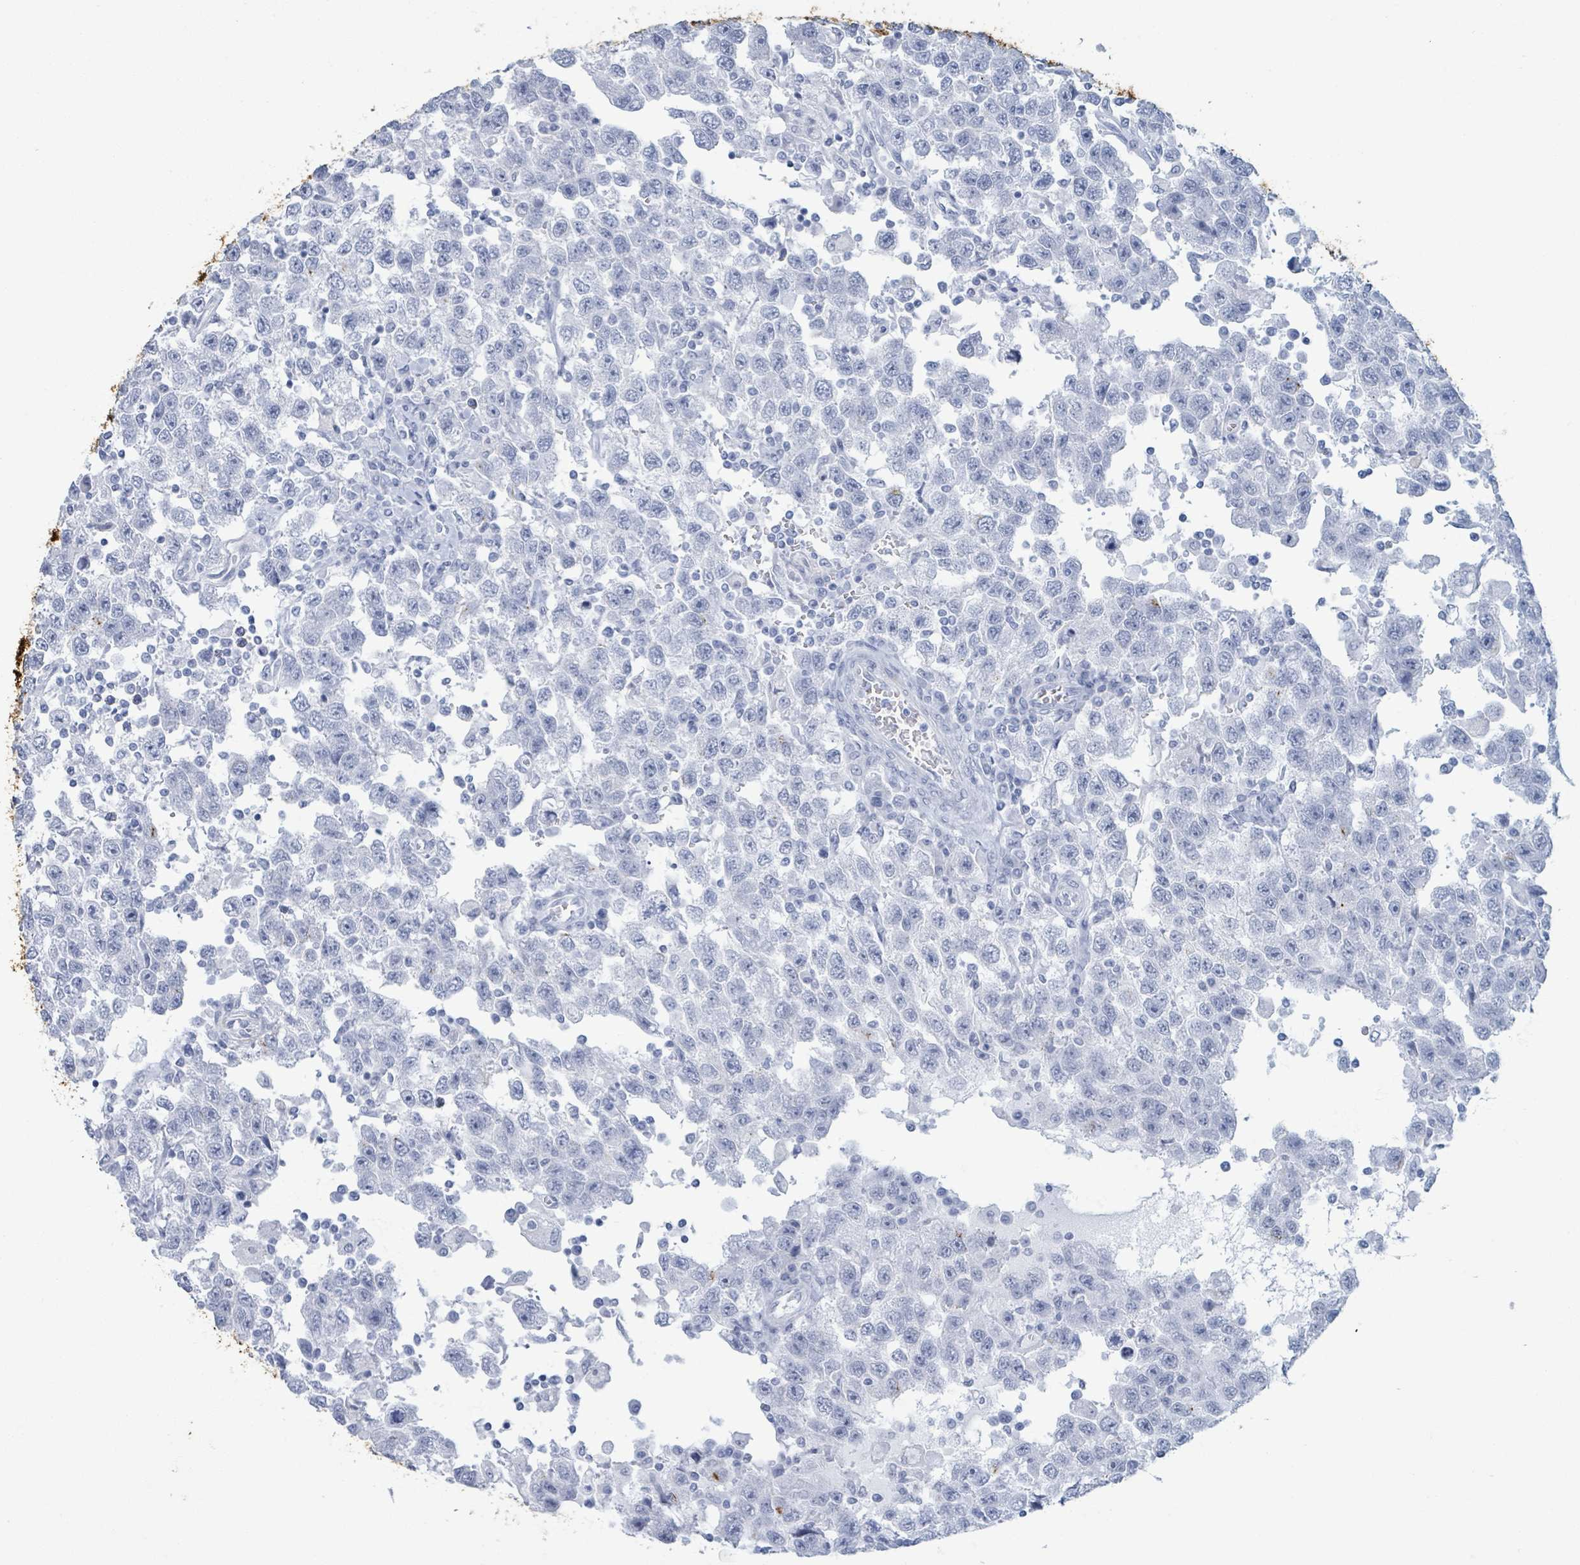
{"staining": {"intensity": "negative", "quantity": "none", "location": "none"}, "tissue": "testis cancer", "cell_type": "Tumor cells", "image_type": "cancer", "snomed": [{"axis": "morphology", "description": "Seminoma, NOS"}, {"axis": "topography", "description": "Testis"}], "caption": "Immunohistochemical staining of testis cancer exhibits no significant expression in tumor cells.", "gene": "KRT8", "patient": {"sex": "male", "age": 41}}